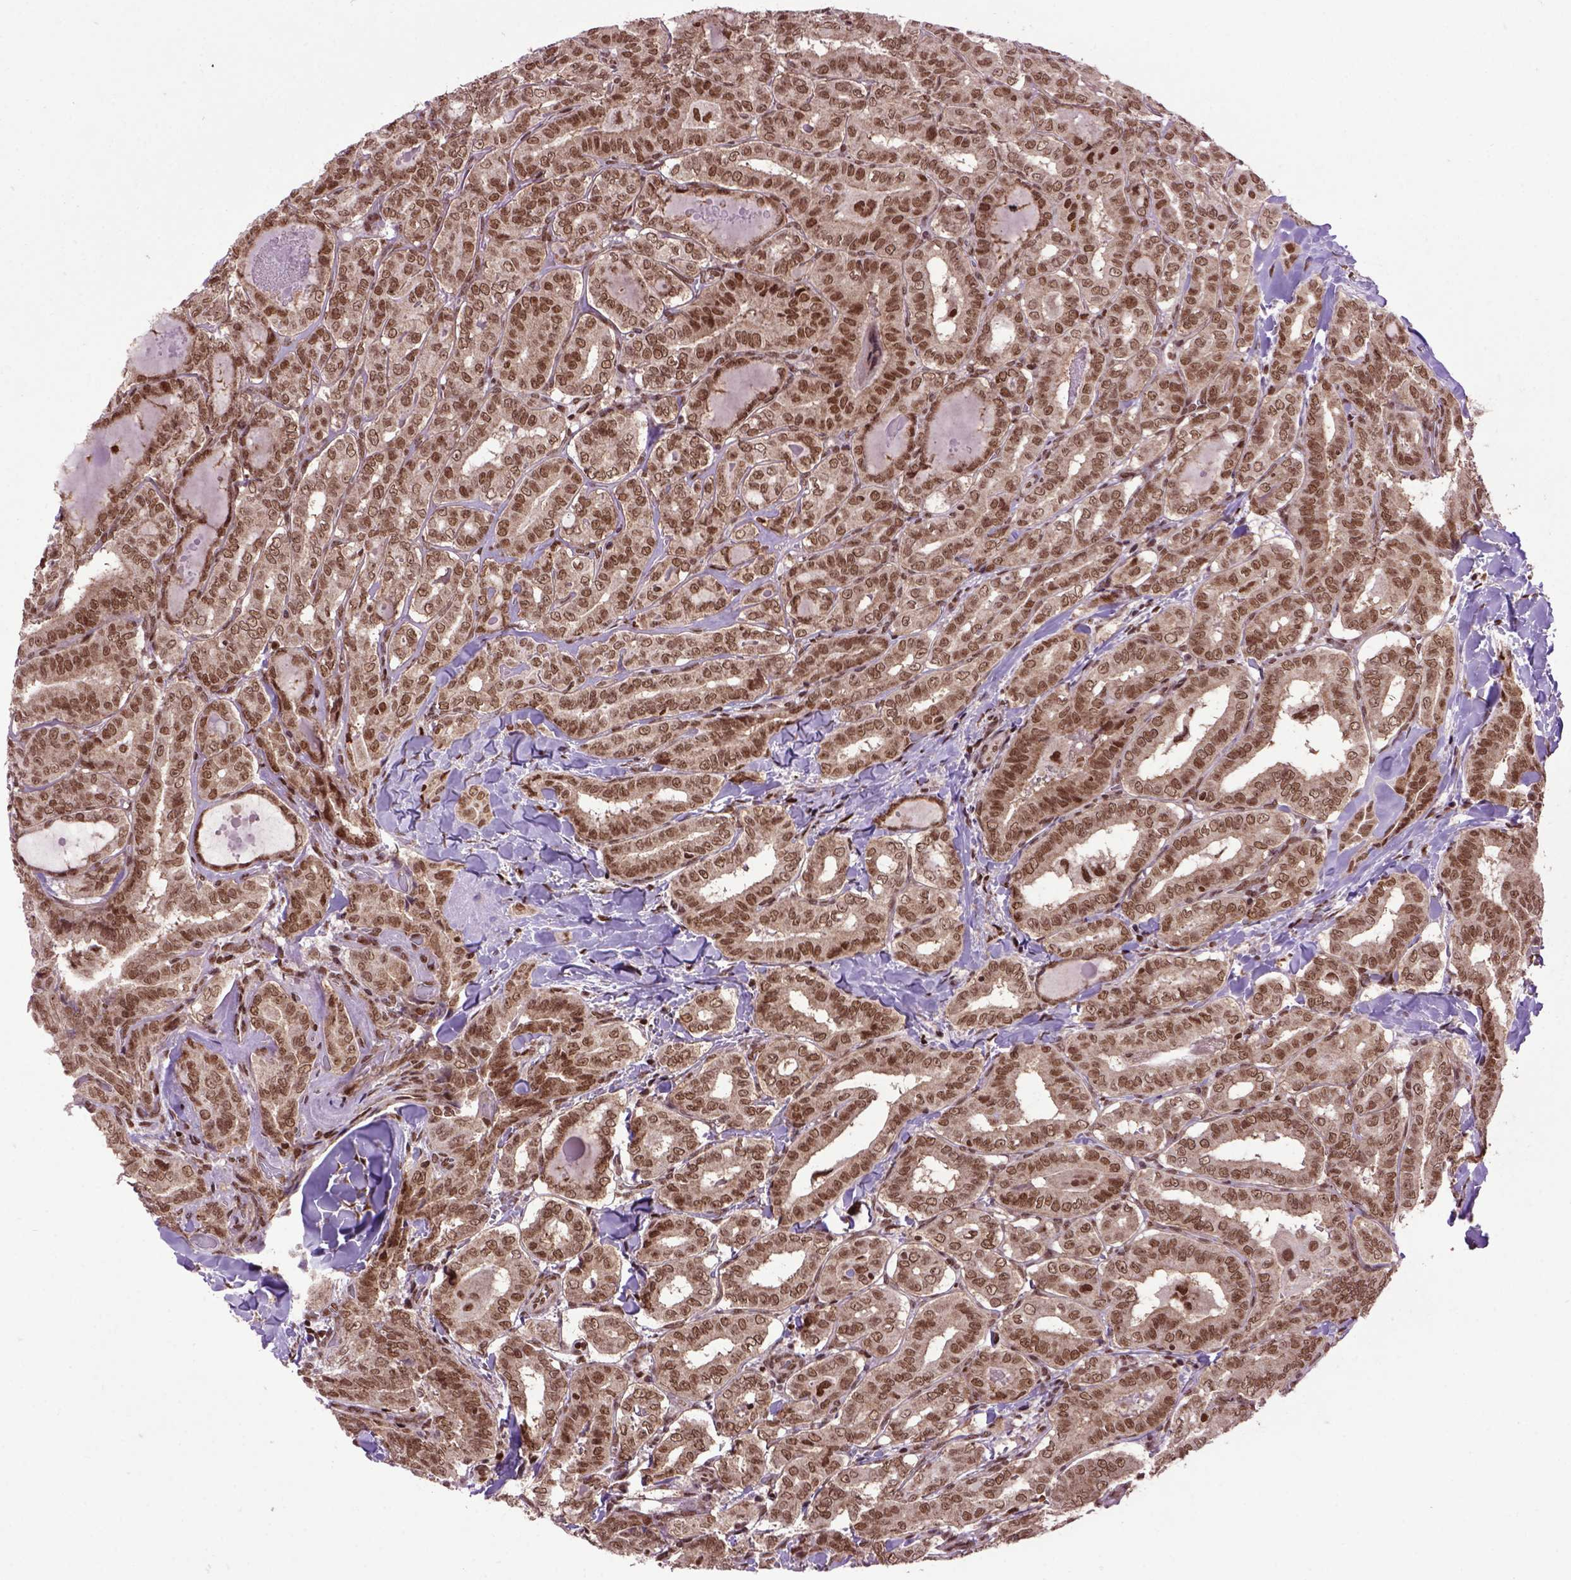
{"staining": {"intensity": "moderate", "quantity": ">75%", "location": "cytoplasmic/membranous,nuclear"}, "tissue": "thyroid cancer", "cell_type": "Tumor cells", "image_type": "cancer", "snomed": [{"axis": "morphology", "description": "Papillary adenocarcinoma, NOS"}, {"axis": "morphology", "description": "Papillary adenoma metastatic"}, {"axis": "topography", "description": "Thyroid gland"}], "caption": "The micrograph exhibits immunohistochemical staining of thyroid papillary adenocarcinoma. There is moderate cytoplasmic/membranous and nuclear positivity is identified in approximately >75% of tumor cells.", "gene": "CELF1", "patient": {"sex": "female", "age": 50}}